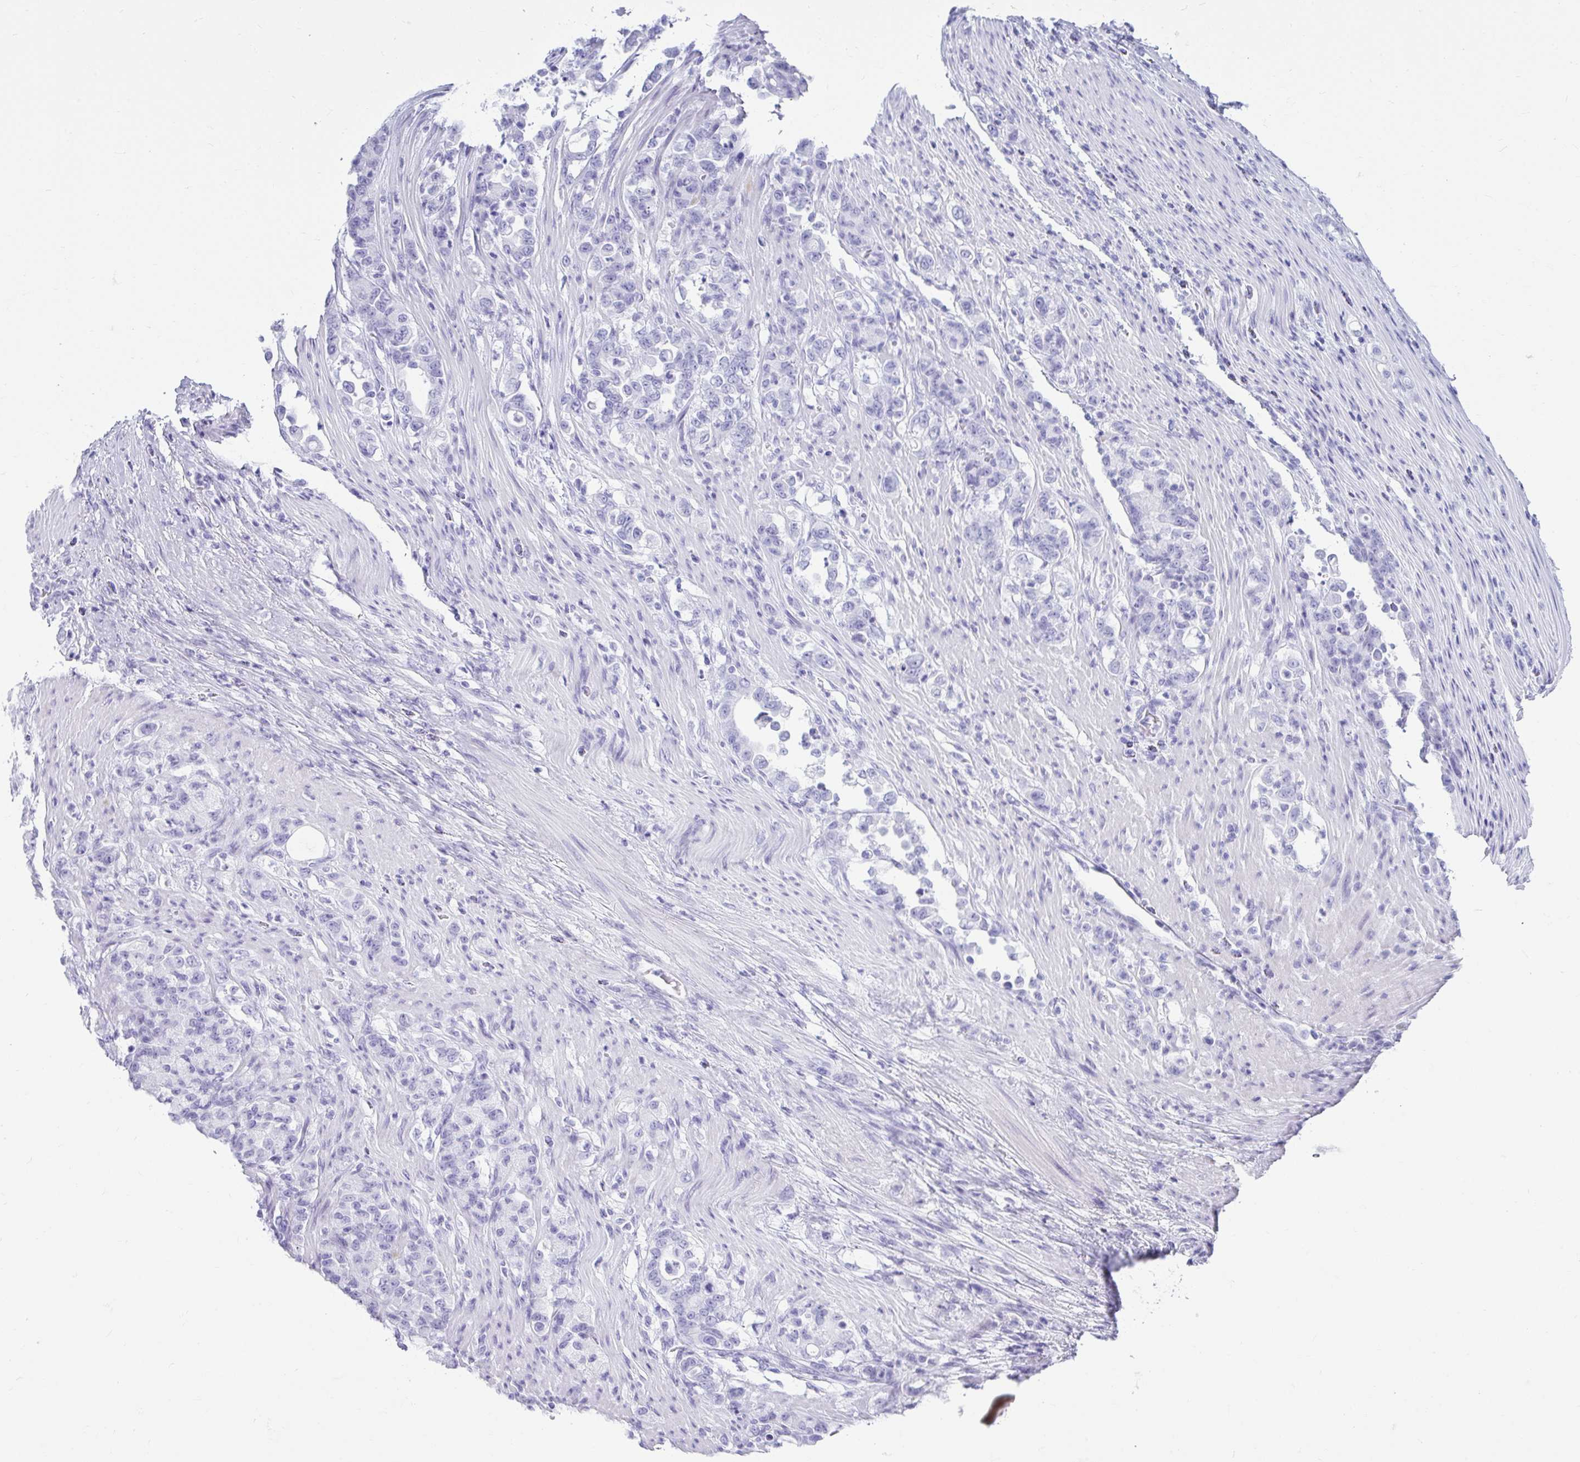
{"staining": {"intensity": "negative", "quantity": "none", "location": "none"}, "tissue": "stomach cancer", "cell_type": "Tumor cells", "image_type": "cancer", "snomed": [{"axis": "morphology", "description": "Normal tissue, NOS"}, {"axis": "morphology", "description": "Adenocarcinoma, NOS"}, {"axis": "topography", "description": "Stomach"}], "caption": "This histopathology image is of stomach cancer (adenocarcinoma) stained with immunohistochemistry (IHC) to label a protein in brown with the nuclei are counter-stained blue. There is no expression in tumor cells.", "gene": "CLGN", "patient": {"sex": "female", "age": 79}}